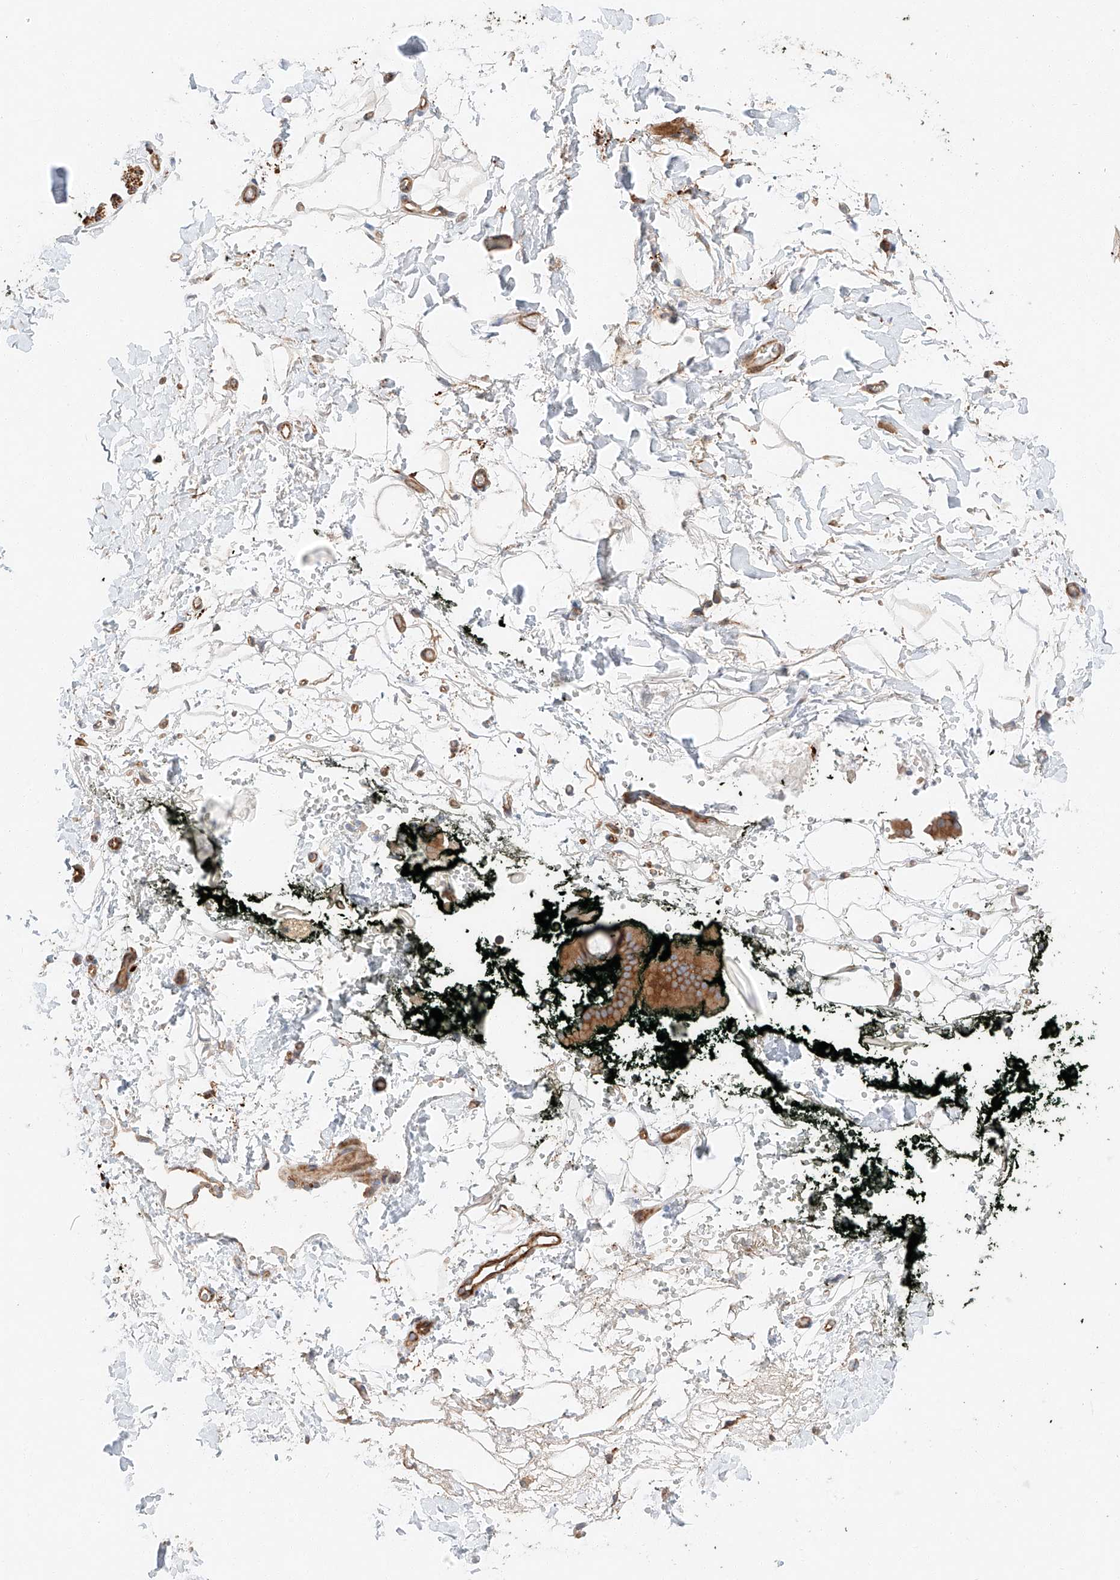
{"staining": {"intensity": "negative", "quantity": "none", "location": "none"}, "tissue": "adipose tissue", "cell_type": "Adipocytes", "image_type": "normal", "snomed": [{"axis": "morphology", "description": "Normal tissue, NOS"}, {"axis": "morphology", "description": "Adenocarcinoma, NOS"}, {"axis": "topography", "description": "Pancreas"}, {"axis": "topography", "description": "Peripheral nerve tissue"}], "caption": "High magnification brightfield microscopy of benign adipose tissue stained with DAB (brown) and counterstained with hematoxylin (blue): adipocytes show no significant expression.", "gene": "MINDY4", "patient": {"sex": "male", "age": 59}}